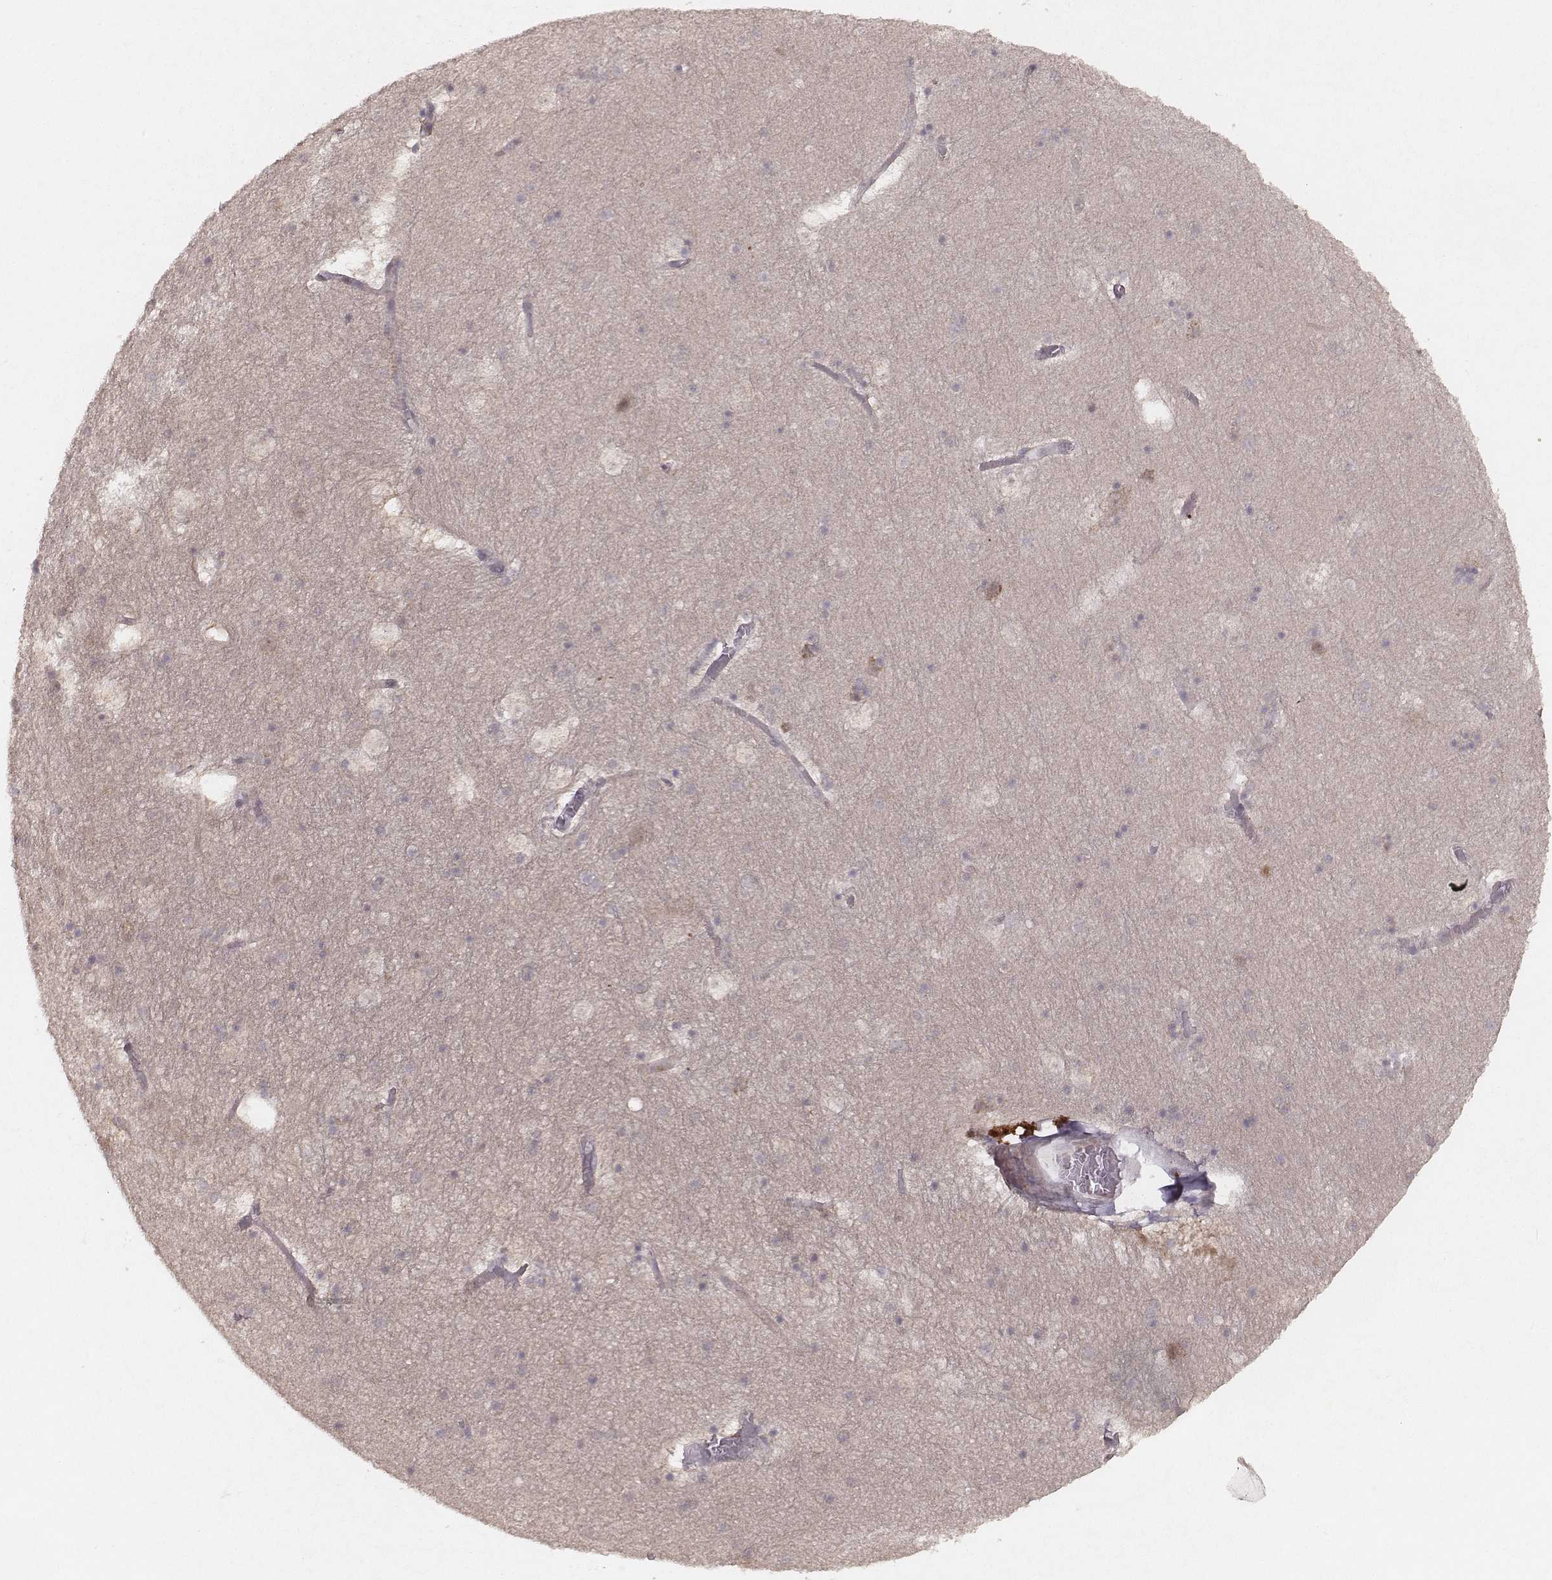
{"staining": {"intensity": "negative", "quantity": "none", "location": "none"}, "tissue": "hippocampus", "cell_type": "Glial cells", "image_type": "normal", "snomed": [{"axis": "morphology", "description": "Normal tissue, NOS"}, {"axis": "topography", "description": "Hippocampus"}], "caption": "Protein analysis of normal hippocampus demonstrates no significant positivity in glial cells.", "gene": "FAM13B", "patient": {"sex": "male", "age": 45}}